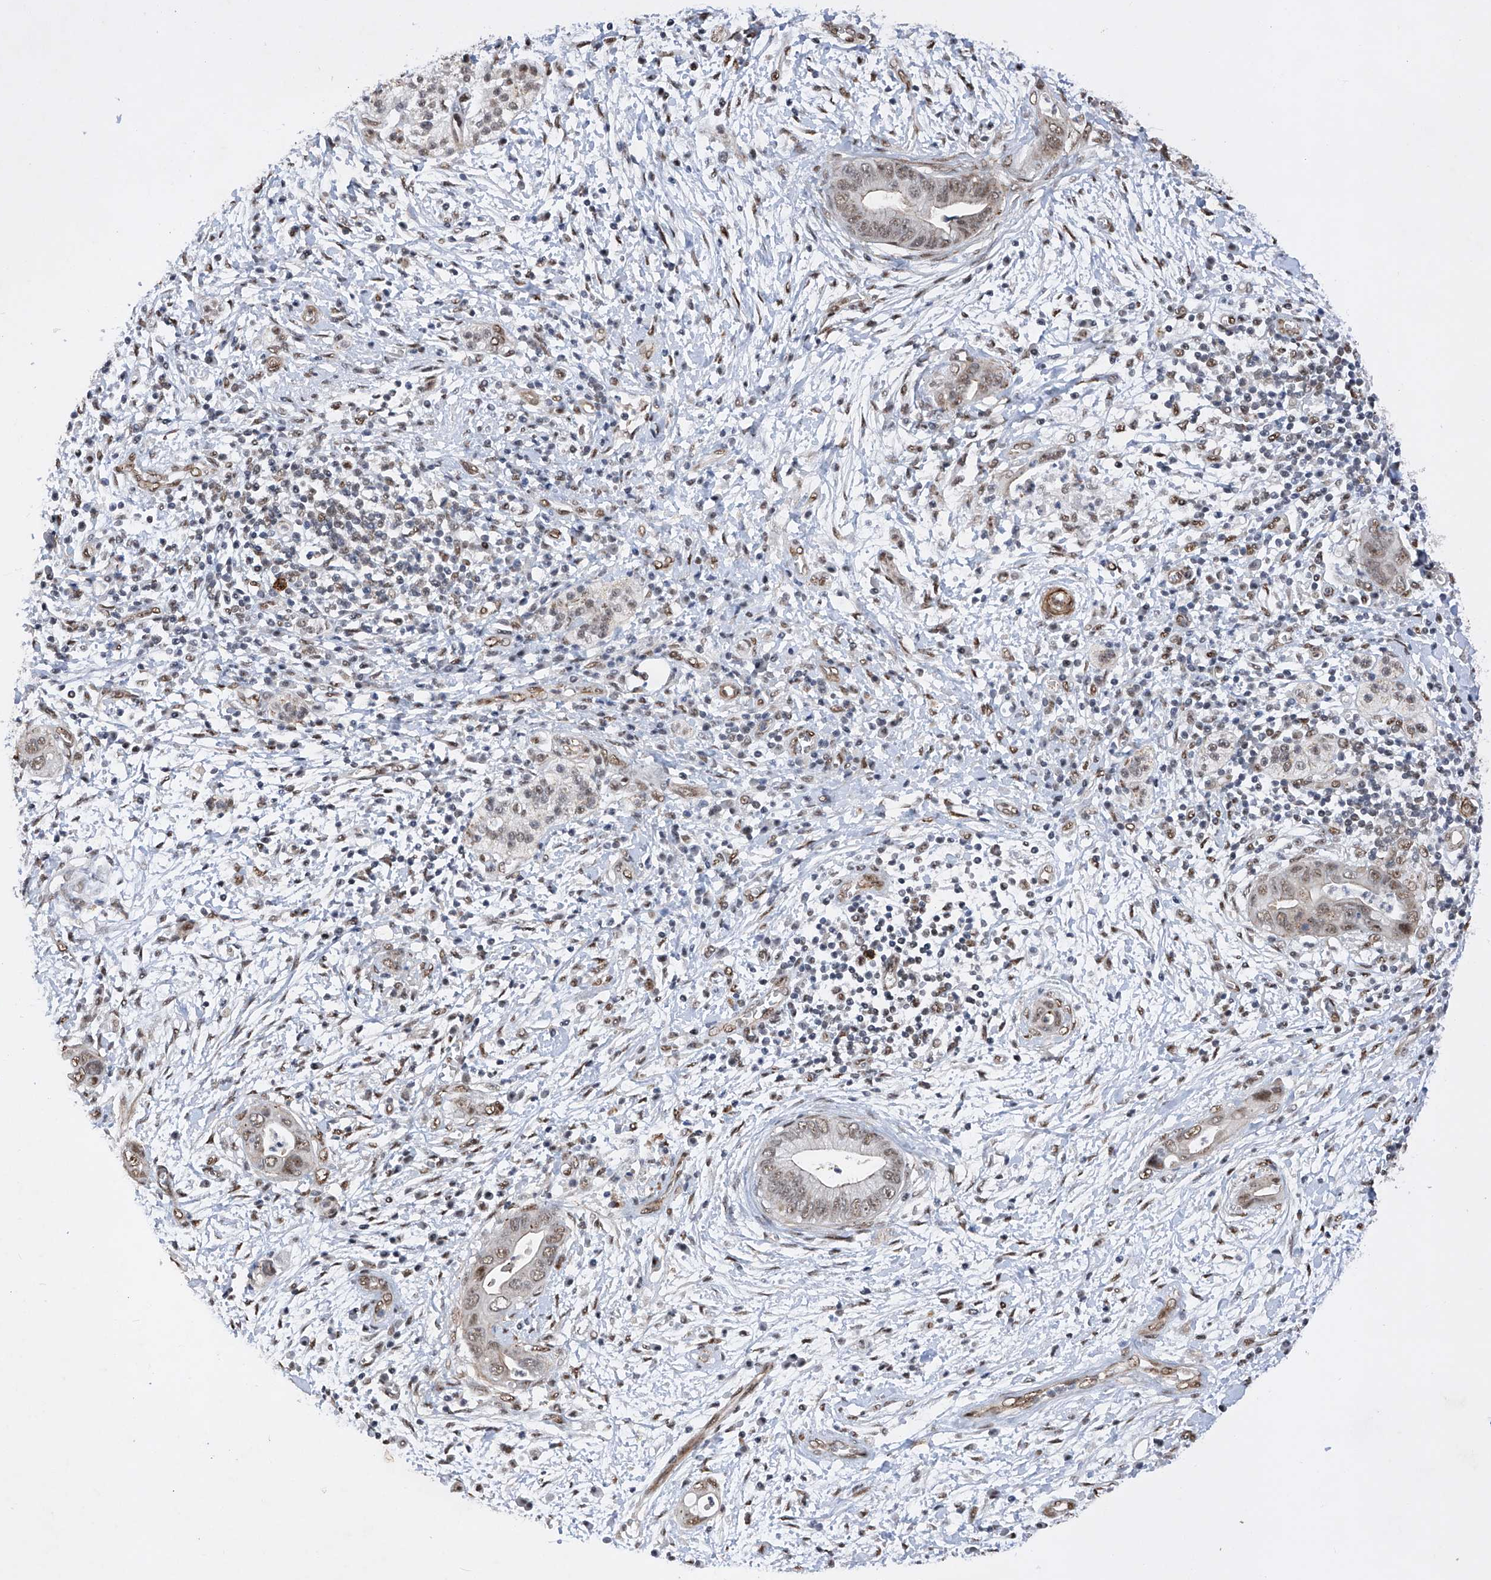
{"staining": {"intensity": "weak", "quantity": ">75%", "location": "nuclear"}, "tissue": "pancreatic cancer", "cell_type": "Tumor cells", "image_type": "cancer", "snomed": [{"axis": "morphology", "description": "Adenocarcinoma, NOS"}, {"axis": "topography", "description": "Pancreas"}], "caption": "Protein staining demonstrates weak nuclear expression in about >75% of tumor cells in pancreatic cancer (adenocarcinoma).", "gene": "NFATC4", "patient": {"sex": "male", "age": 75}}